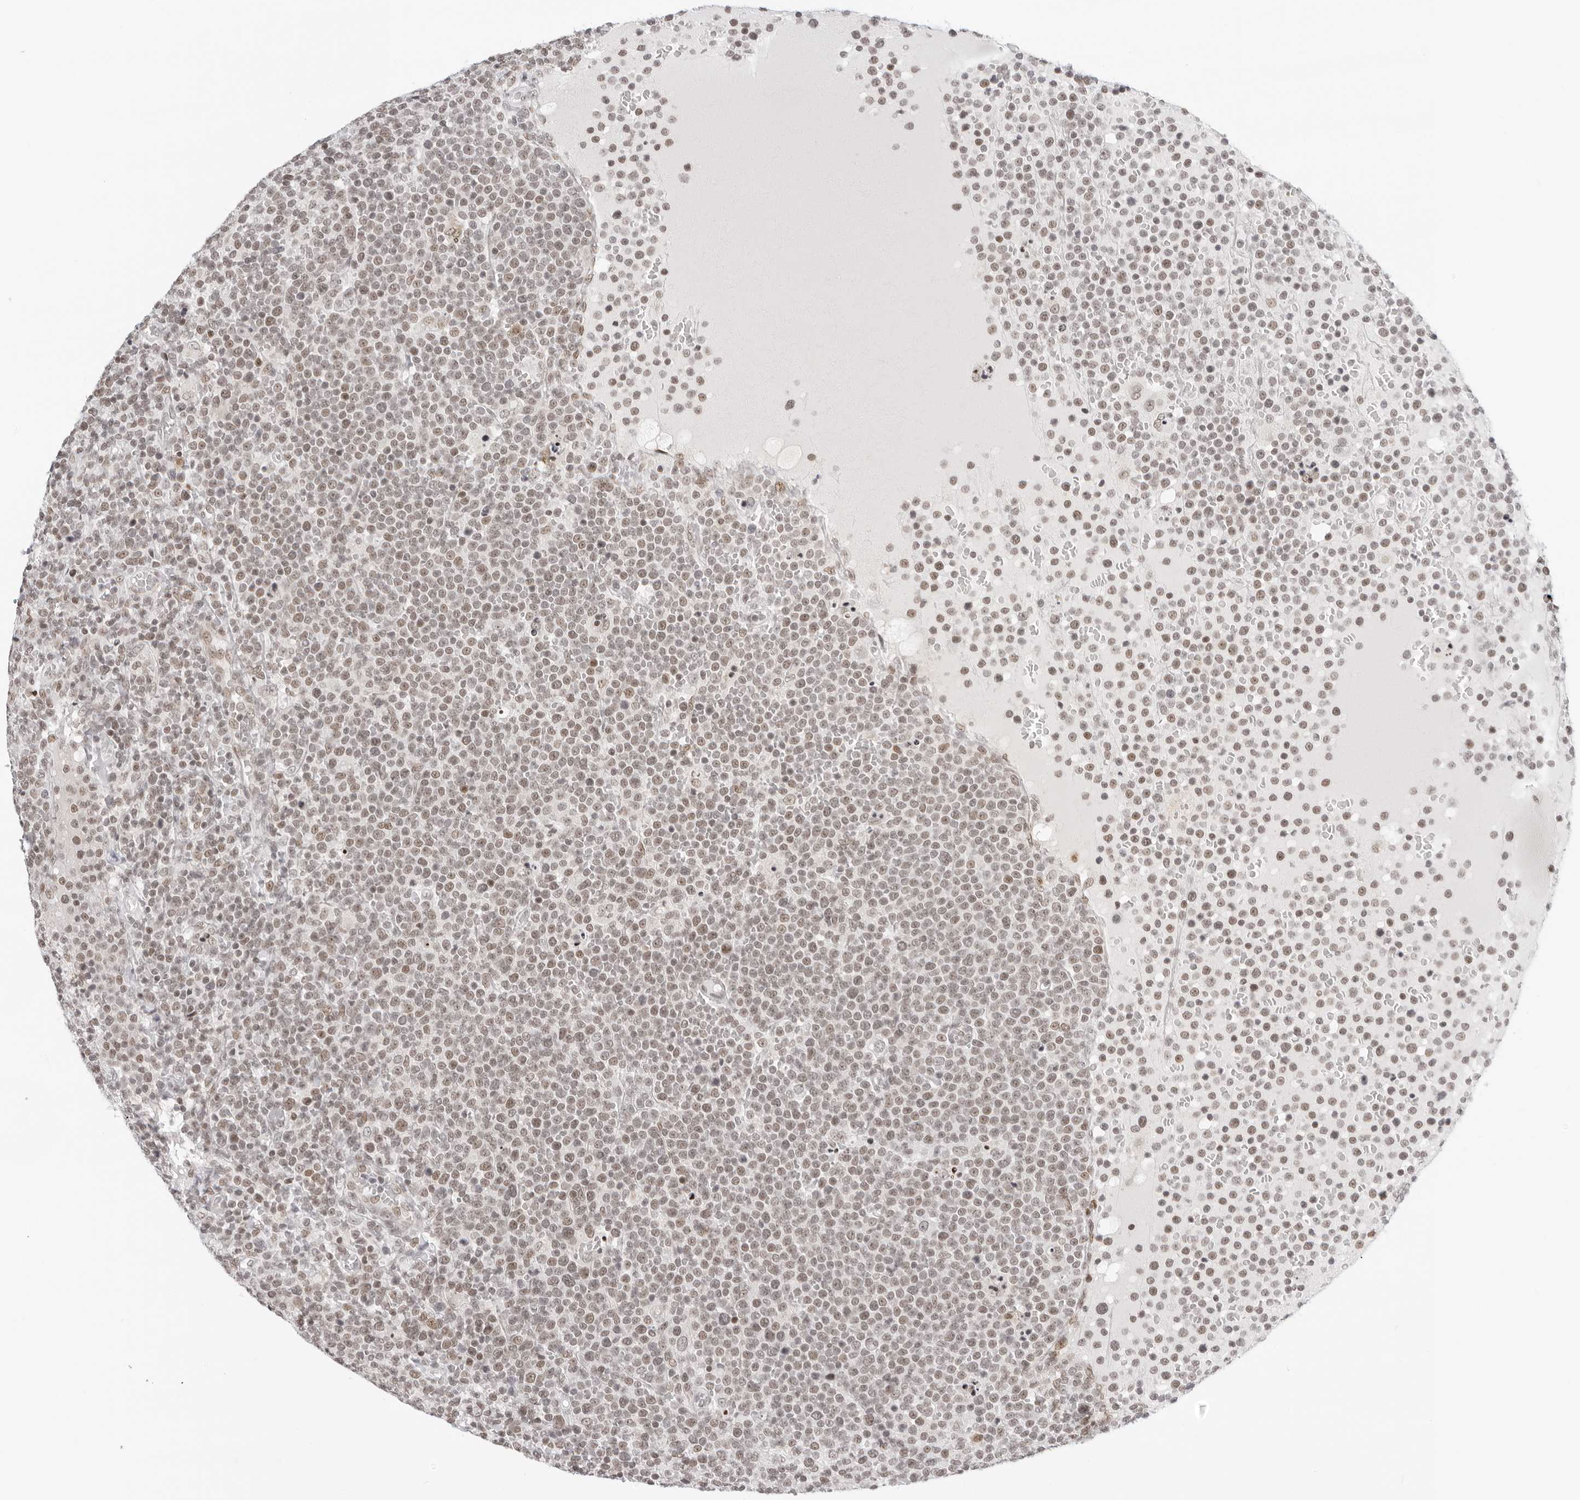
{"staining": {"intensity": "weak", "quantity": ">75%", "location": "nuclear"}, "tissue": "lymphoma", "cell_type": "Tumor cells", "image_type": "cancer", "snomed": [{"axis": "morphology", "description": "Malignant lymphoma, non-Hodgkin's type, High grade"}, {"axis": "topography", "description": "Lymph node"}], "caption": "A low amount of weak nuclear positivity is appreciated in about >75% of tumor cells in lymphoma tissue. Nuclei are stained in blue.", "gene": "MSH6", "patient": {"sex": "male", "age": 61}}